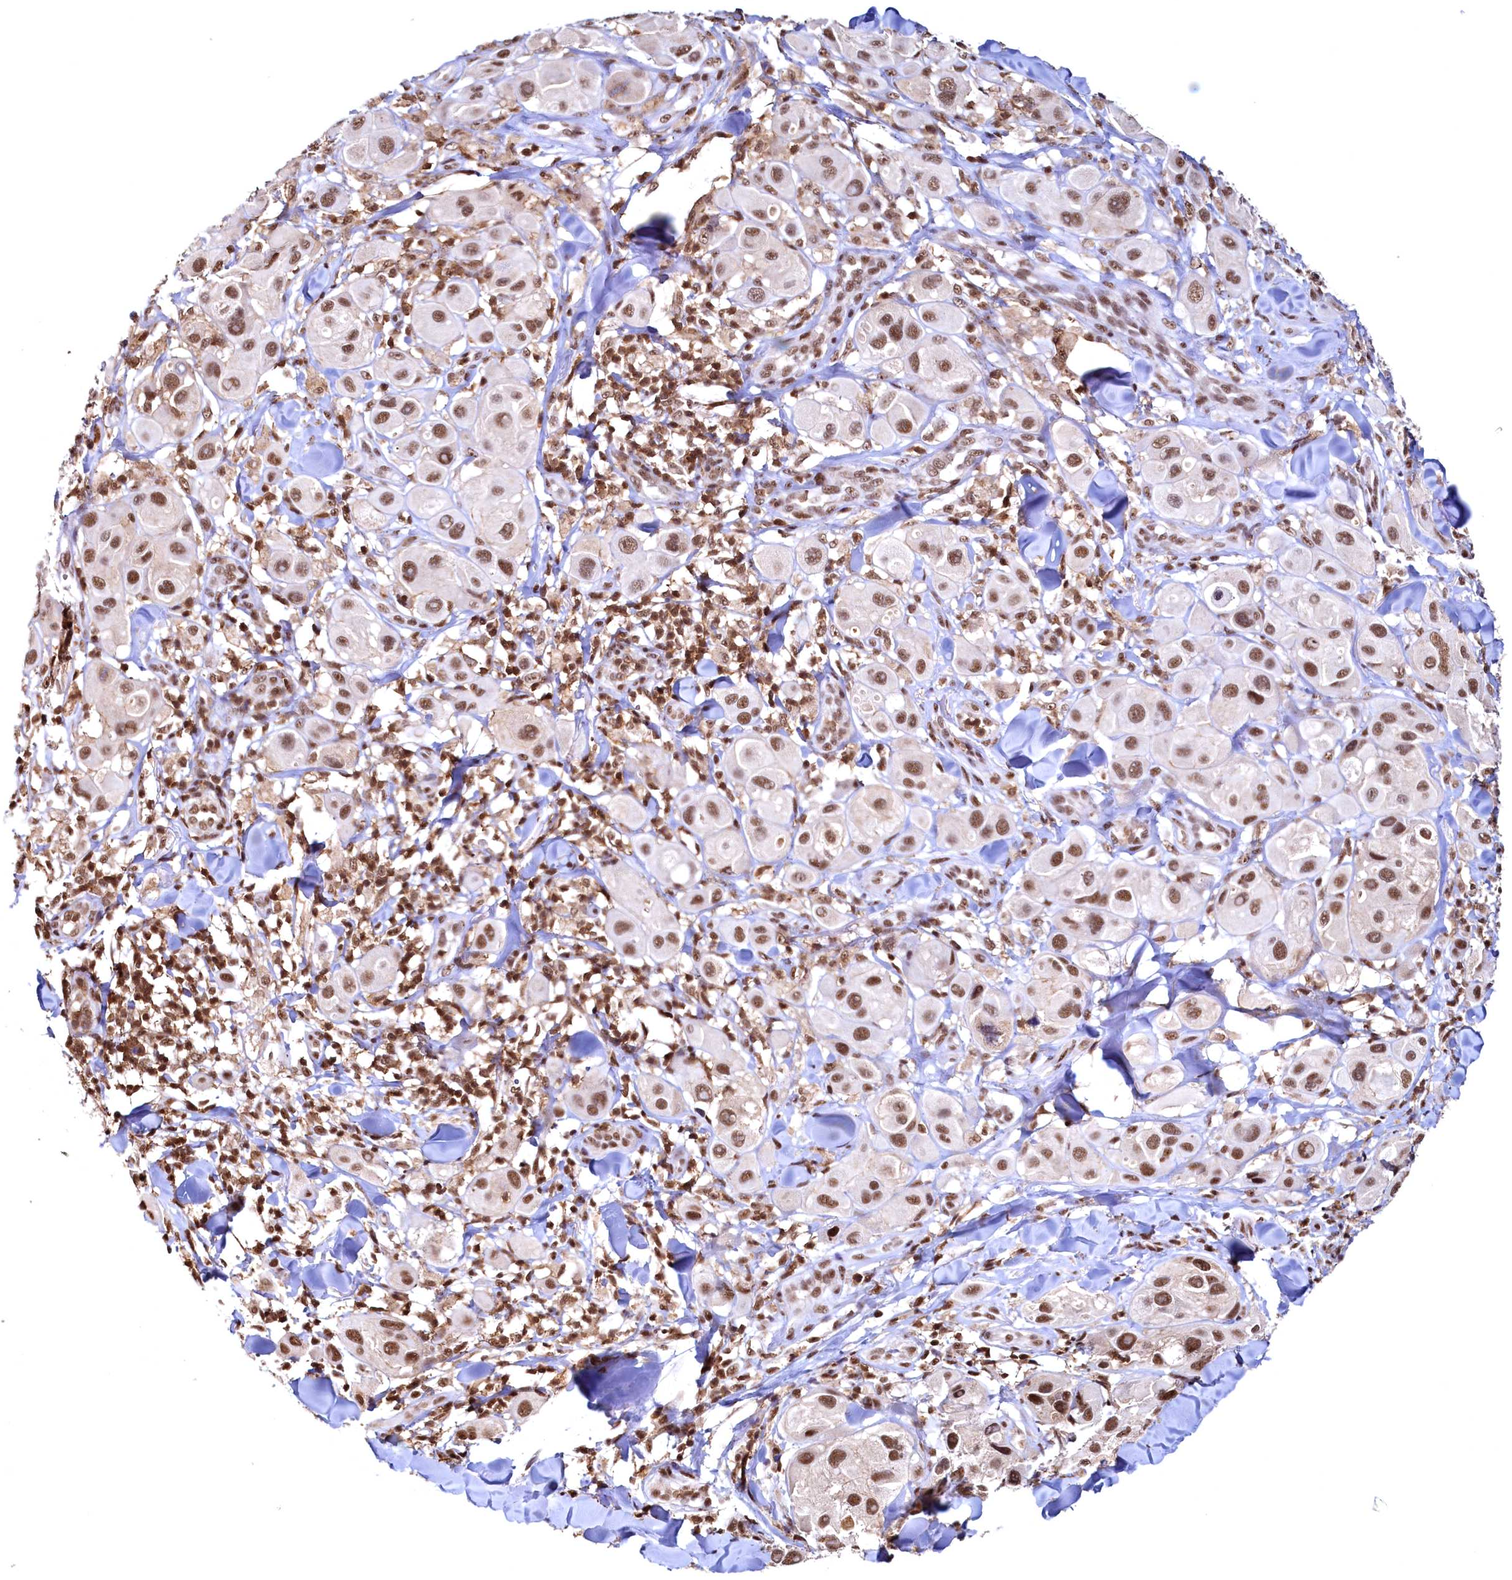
{"staining": {"intensity": "moderate", "quantity": ">75%", "location": "nuclear"}, "tissue": "melanoma", "cell_type": "Tumor cells", "image_type": "cancer", "snomed": [{"axis": "morphology", "description": "Malignant melanoma, Metastatic site"}, {"axis": "topography", "description": "Skin"}], "caption": "This photomicrograph exhibits immunohistochemistry (IHC) staining of human malignant melanoma (metastatic site), with medium moderate nuclear staining in approximately >75% of tumor cells.", "gene": "RSRC2", "patient": {"sex": "male", "age": 41}}